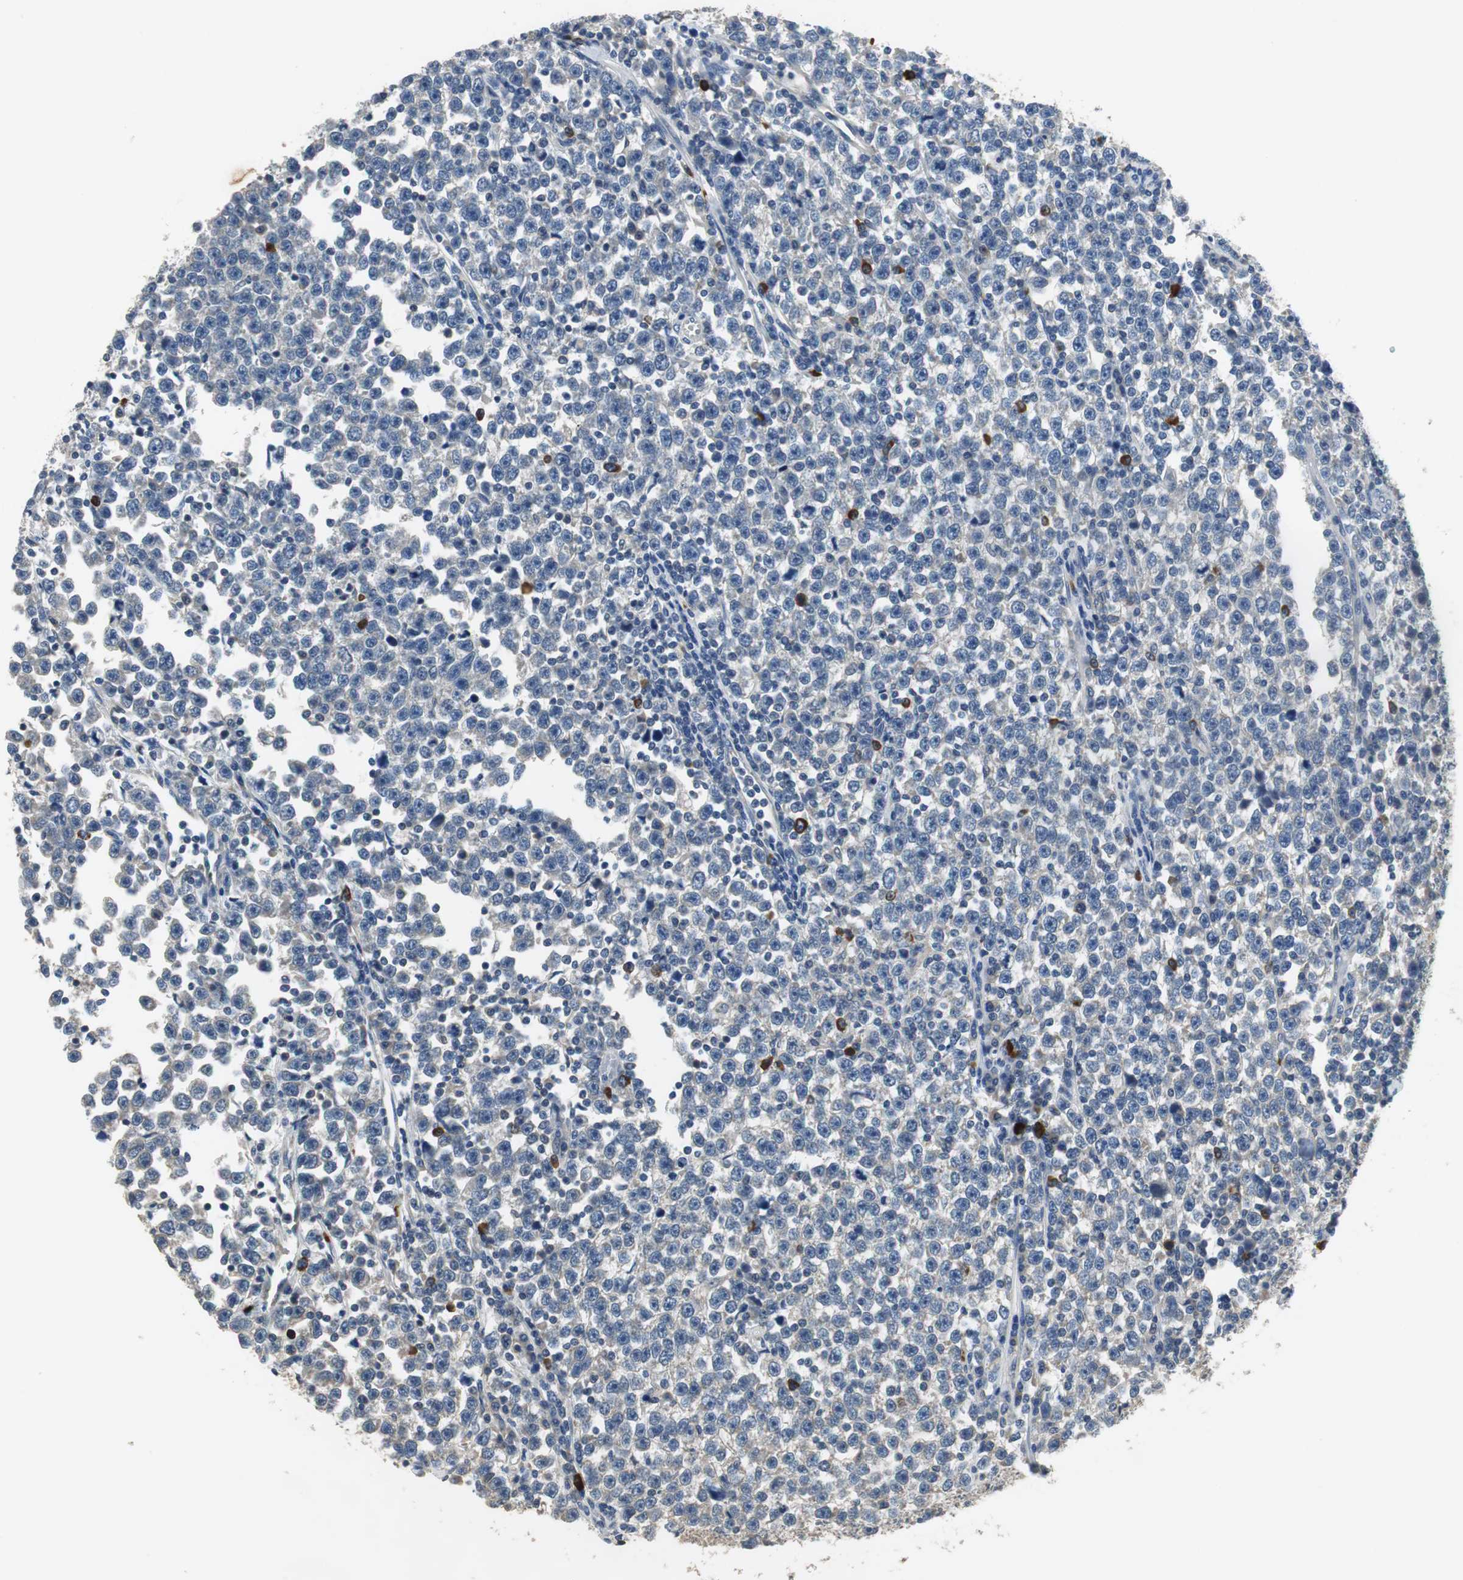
{"staining": {"intensity": "negative", "quantity": "none", "location": "none"}, "tissue": "testis cancer", "cell_type": "Tumor cells", "image_type": "cancer", "snomed": [{"axis": "morphology", "description": "Seminoma, NOS"}, {"axis": "topography", "description": "Testis"}], "caption": "The image shows no staining of tumor cells in testis cancer (seminoma). (DAB (3,3'-diaminobenzidine) IHC with hematoxylin counter stain).", "gene": "MTIF2", "patient": {"sex": "male", "age": 43}}